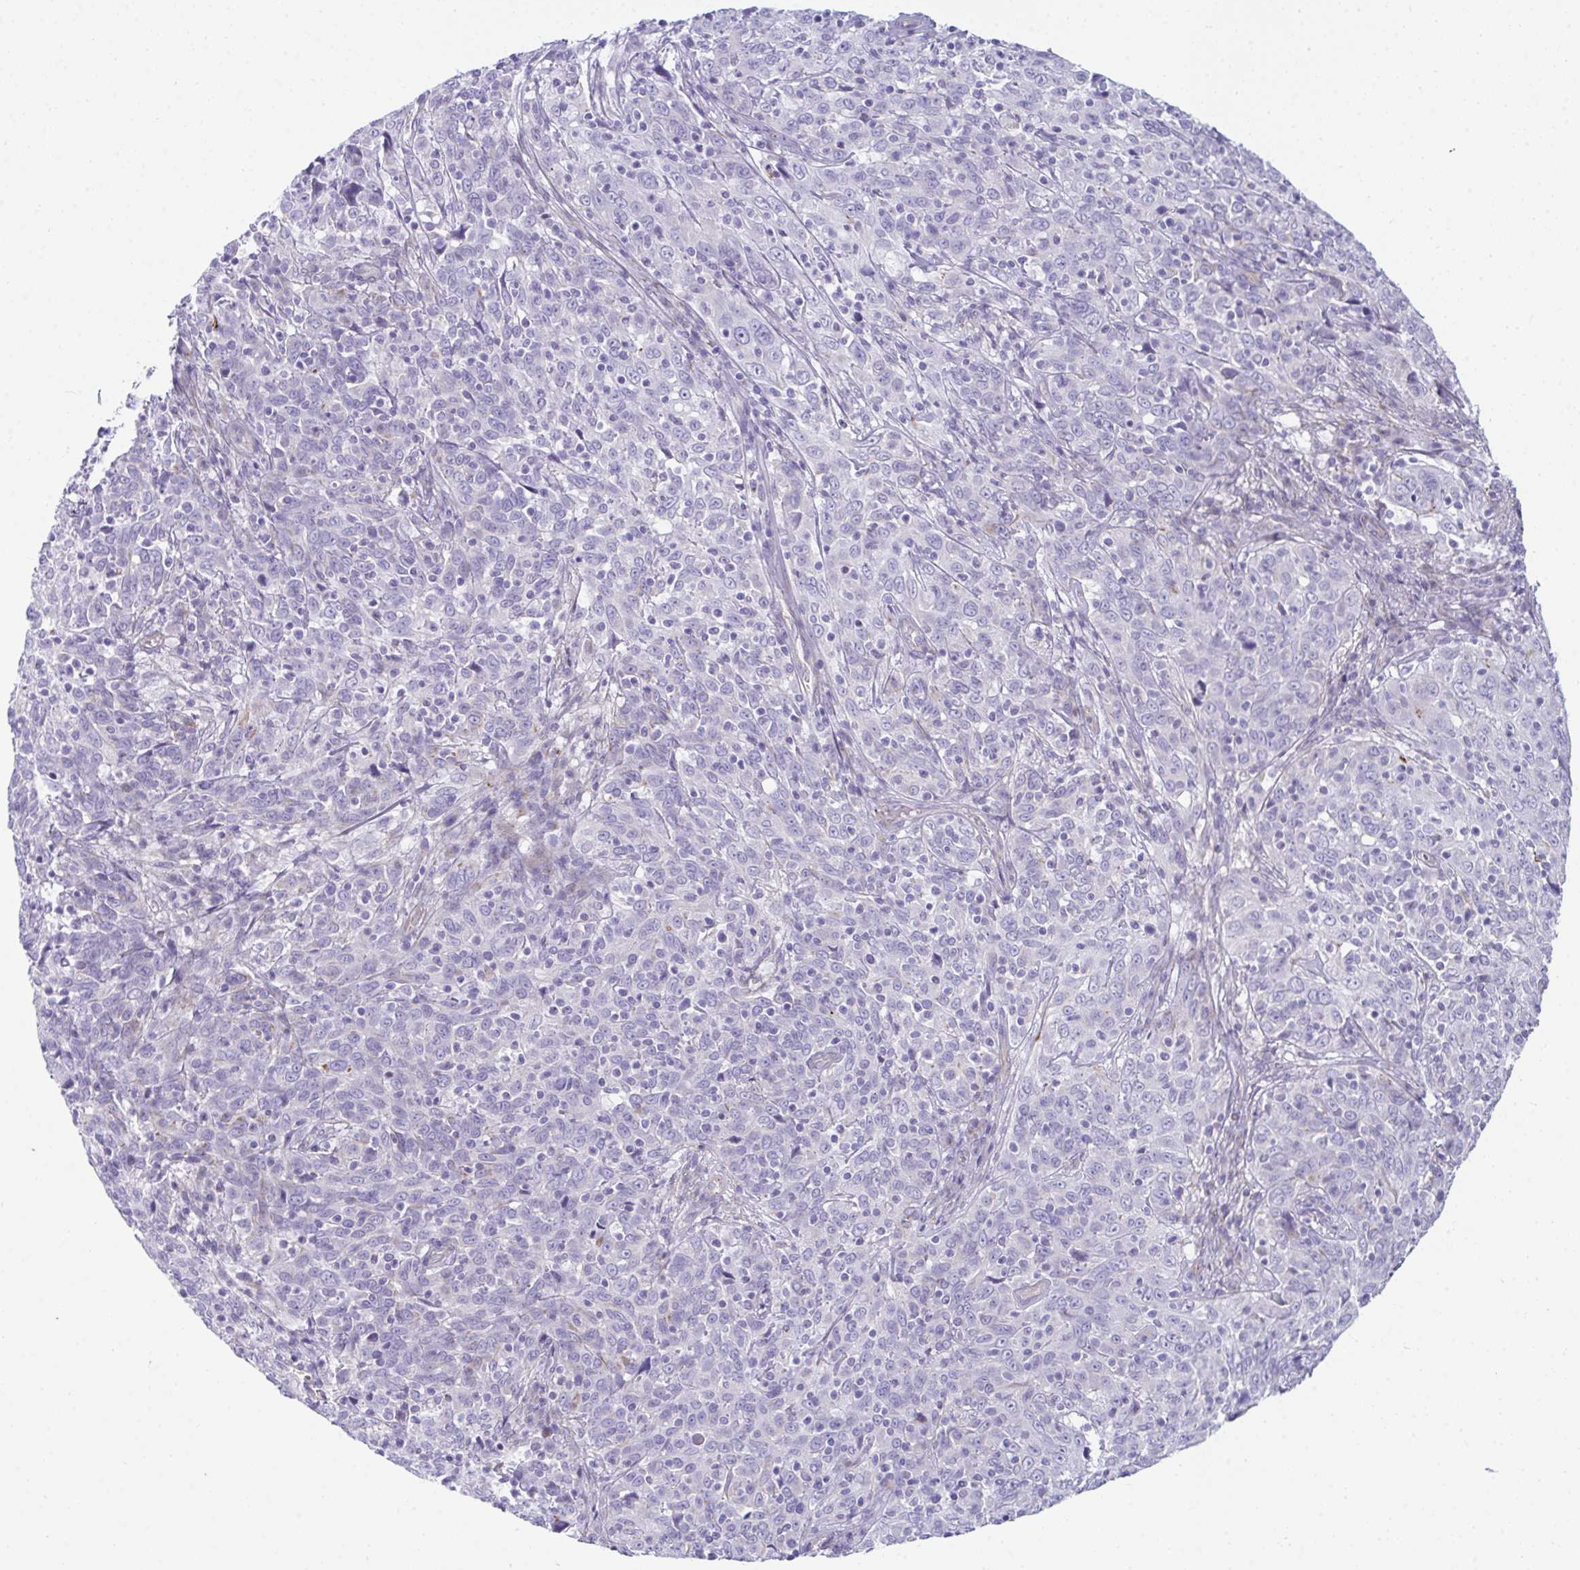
{"staining": {"intensity": "negative", "quantity": "none", "location": "none"}, "tissue": "cervical cancer", "cell_type": "Tumor cells", "image_type": "cancer", "snomed": [{"axis": "morphology", "description": "Squamous cell carcinoma, NOS"}, {"axis": "topography", "description": "Cervix"}], "caption": "Immunohistochemistry (IHC) photomicrograph of human squamous cell carcinoma (cervical) stained for a protein (brown), which reveals no staining in tumor cells. The staining was performed using DAB to visualize the protein expression in brown, while the nuclei were stained in blue with hematoxylin (Magnification: 20x).", "gene": "UBL3", "patient": {"sex": "female", "age": 46}}